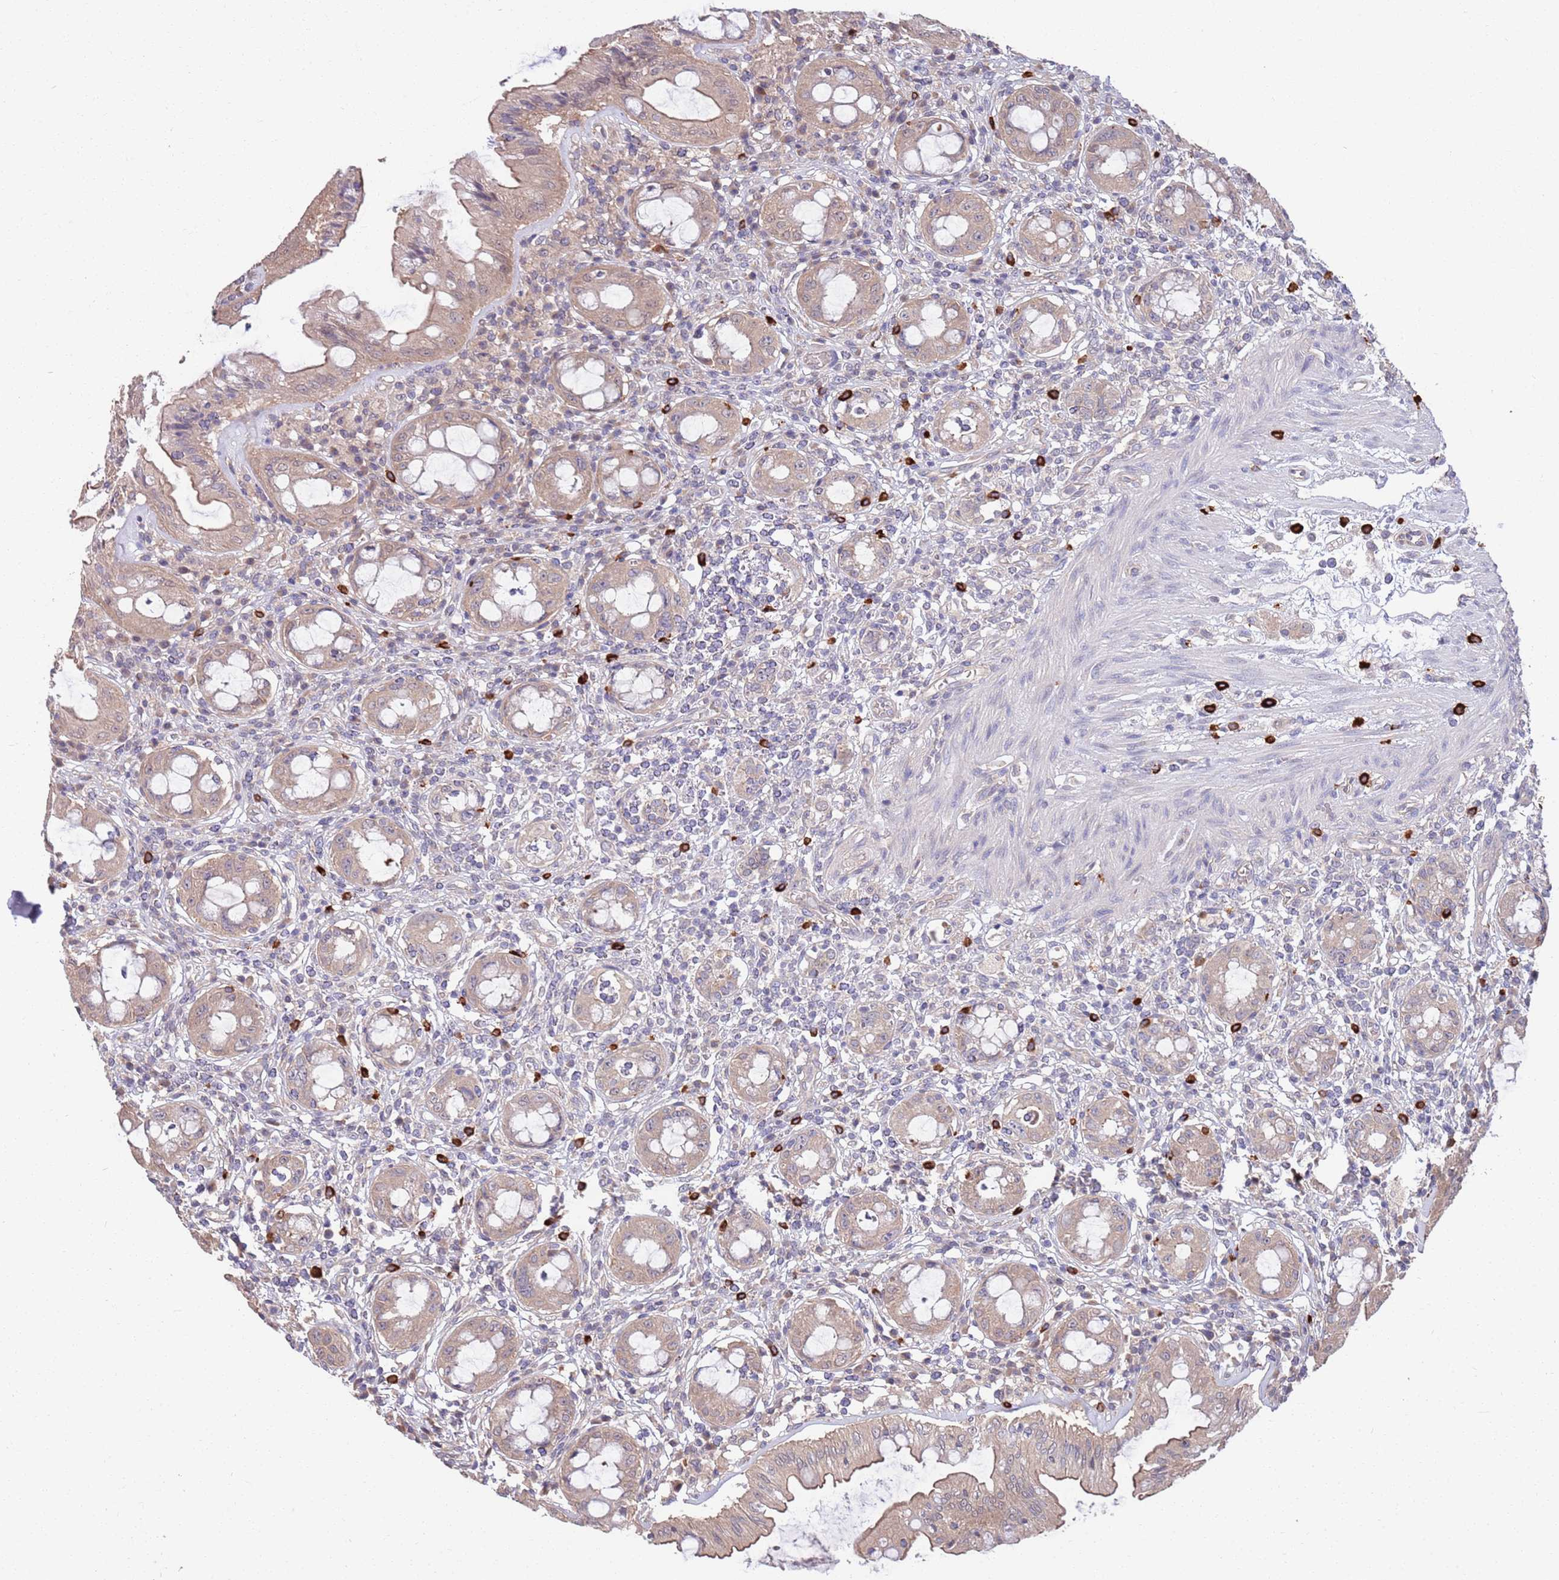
{"staining": {"intensity": "moderate", "quantity": ">75%", "location": "cytoplasmic/membranous"}, "tissue": "rectum", "cell_type": "Glandular cells", "image_type": "normal", "snomed": [{"axis": "morphology", "description": "Normal tissue, NOS"}, {"axis": "topography", "description": "Rectum"}], "caption": "Normal rectum displays moderate cytoplasmic/membranous positivity in about >75% of glandular cells, visualized by immunohistochemistry.", "gene": "MARVELD2", "patient": {"sex": "female", "age": 57}}